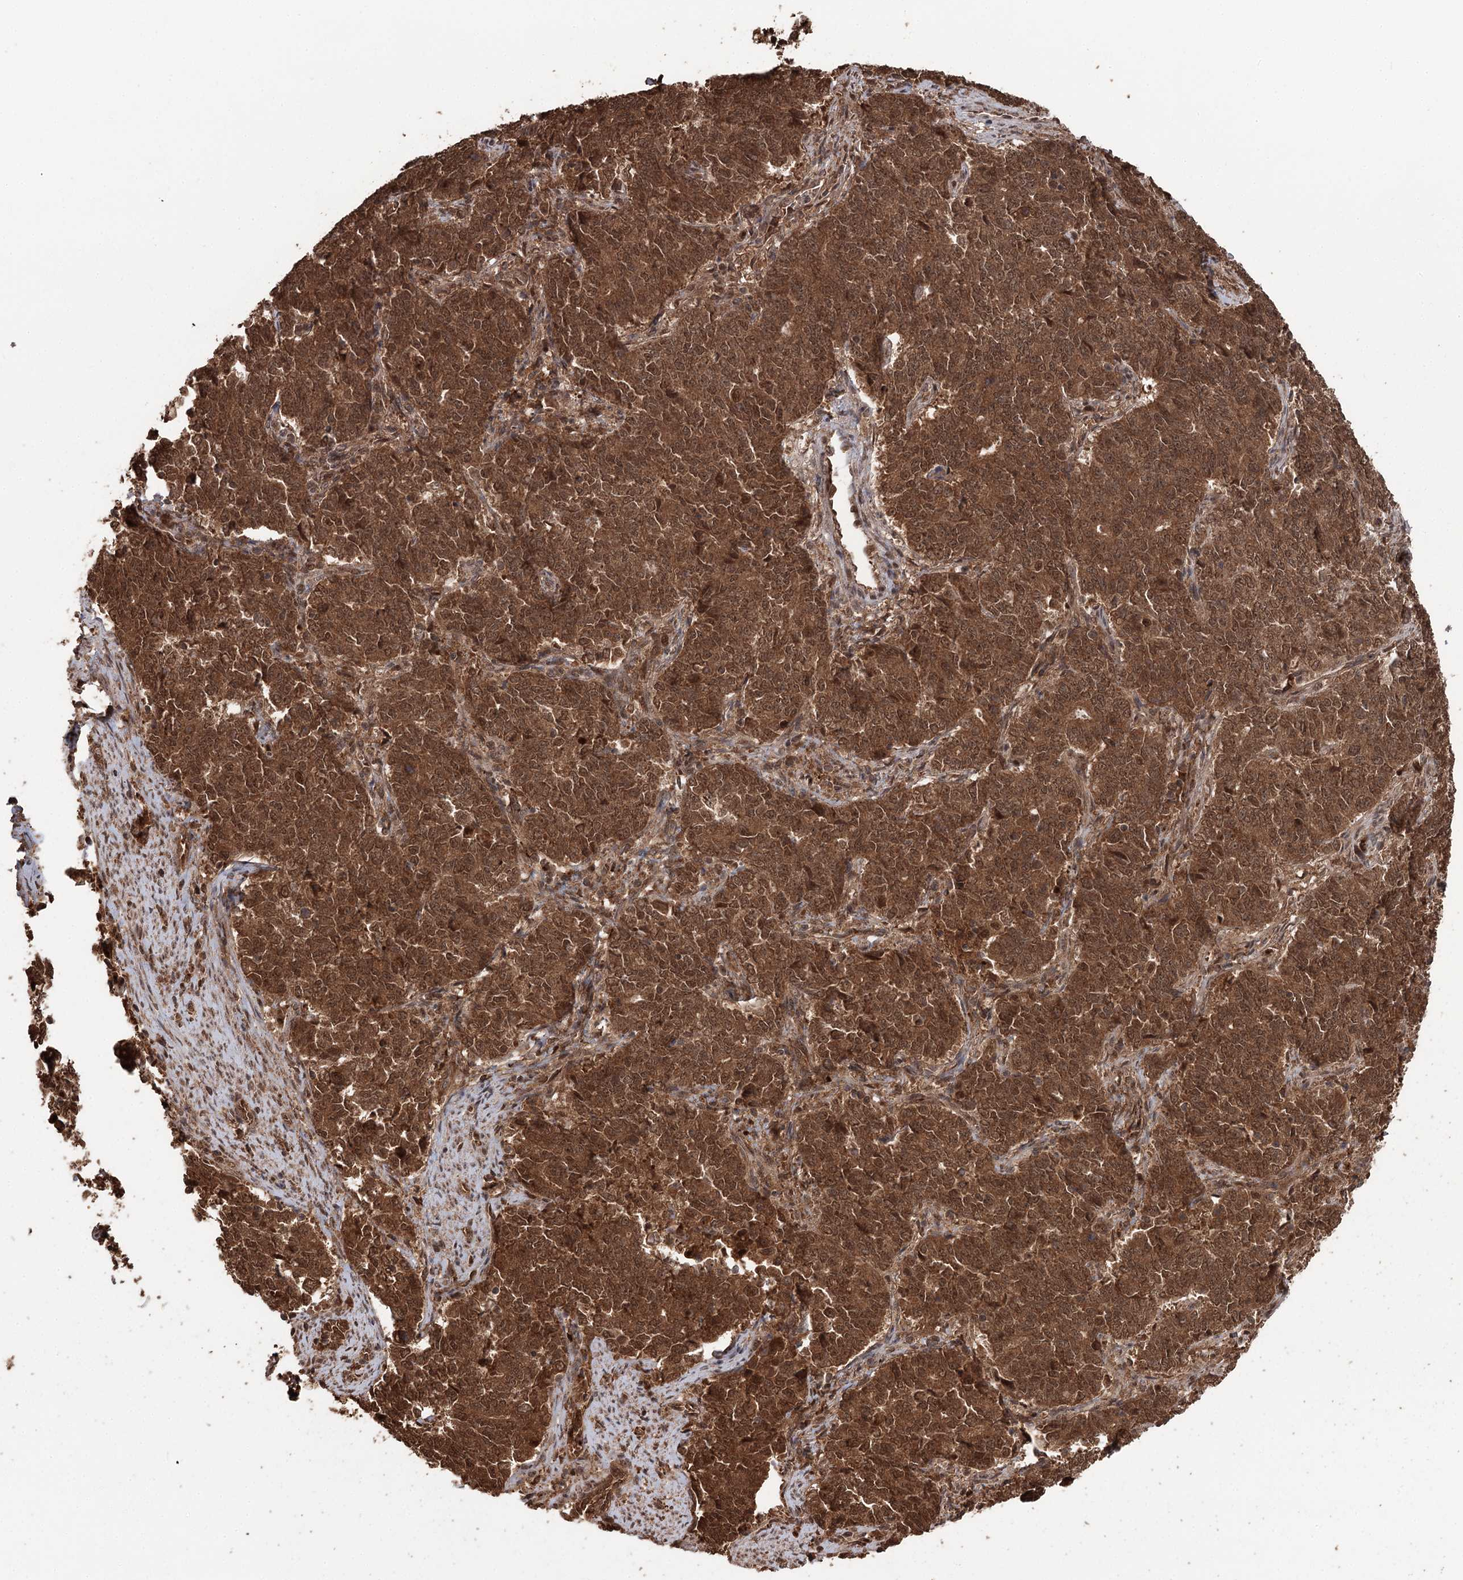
{"staining": {"intensity": "strong", "quantity": ">75%", "location": "cytoplasmic/membranous,nuclear"}, "tissue": "endometrial cancer", "cell_type": "Tumor cells", "image_type": "cancer", "snomed": [{"axis": "morphology", "description": "Adenocarcinoma, NOS"}, {"axis": "topography", "description": "Endometrium"}], "caption": "There is high levels of strong cytoplasmic/membranous and nuclear expression in tumor cells of adenocarcinoma (endometrial), as demonstrated by immunohistochemical staining (brown color).", "gene": "N6AMT1", "patient": {"sex": "female", "age": 80}}